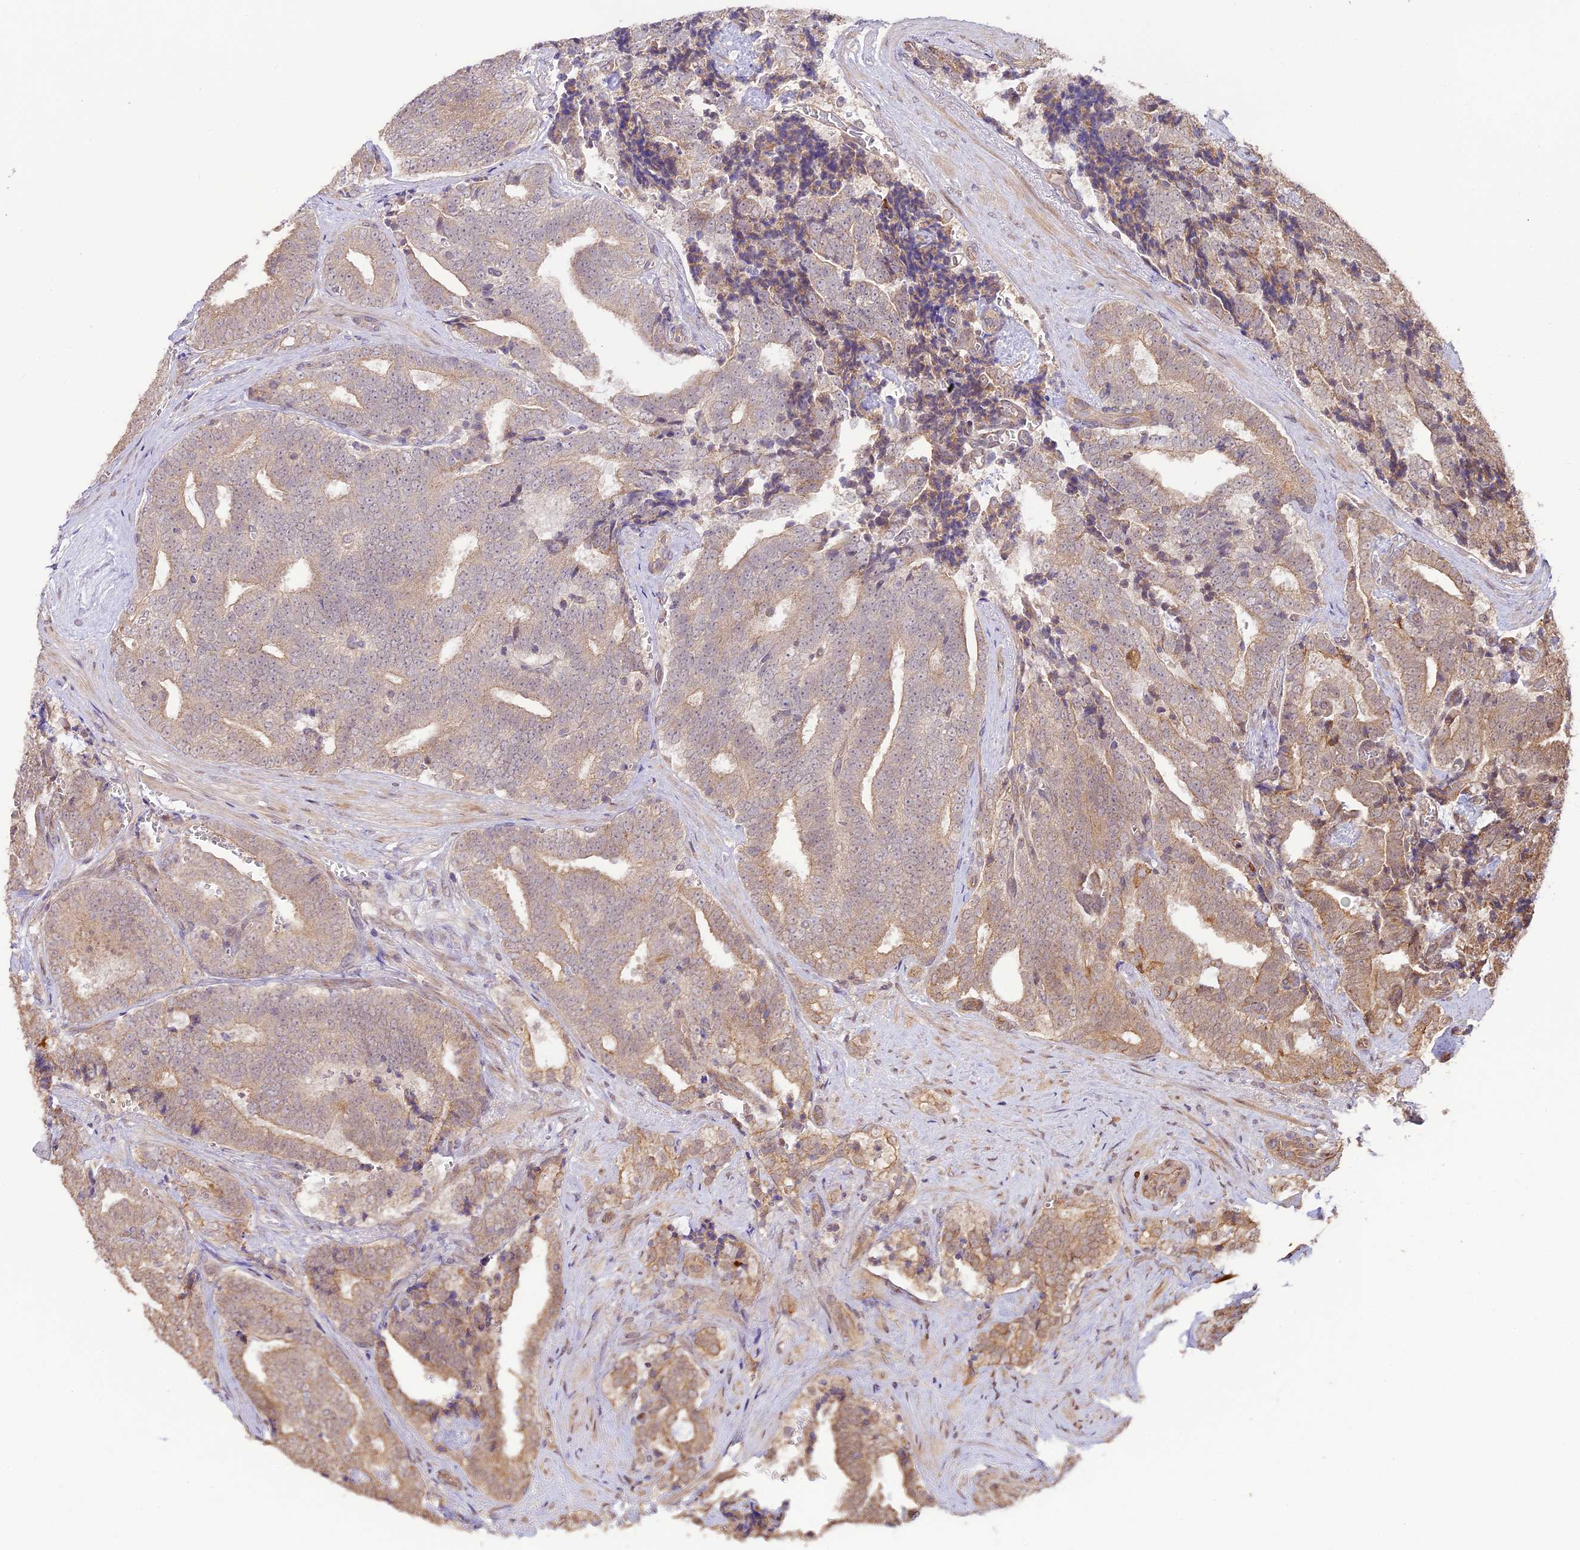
{"staining": {"intensity": "weak", "quantity": ">75%", "location": "cytoplasmic/membranous"}, "tissue": "prostate cancer", "cell_type": "Tumor cells", "image_type": "cancer", "snomed": [{"axis": "morphology", "description": "Adenocarcinoma, High grade"}, {"axis": "topography", "description": "Prostate and seminal vesicle, NOS"}], "caption": "Prostate cancer (adenocarcinoma (high-grade)) was stained to show a protein in brown. There is low levels of weak cytoplasmic/membranous positivity in approximately >75% of tumor cells.", "gene": "BCAS4", "patient": {"sex": "male", "age": 67}}